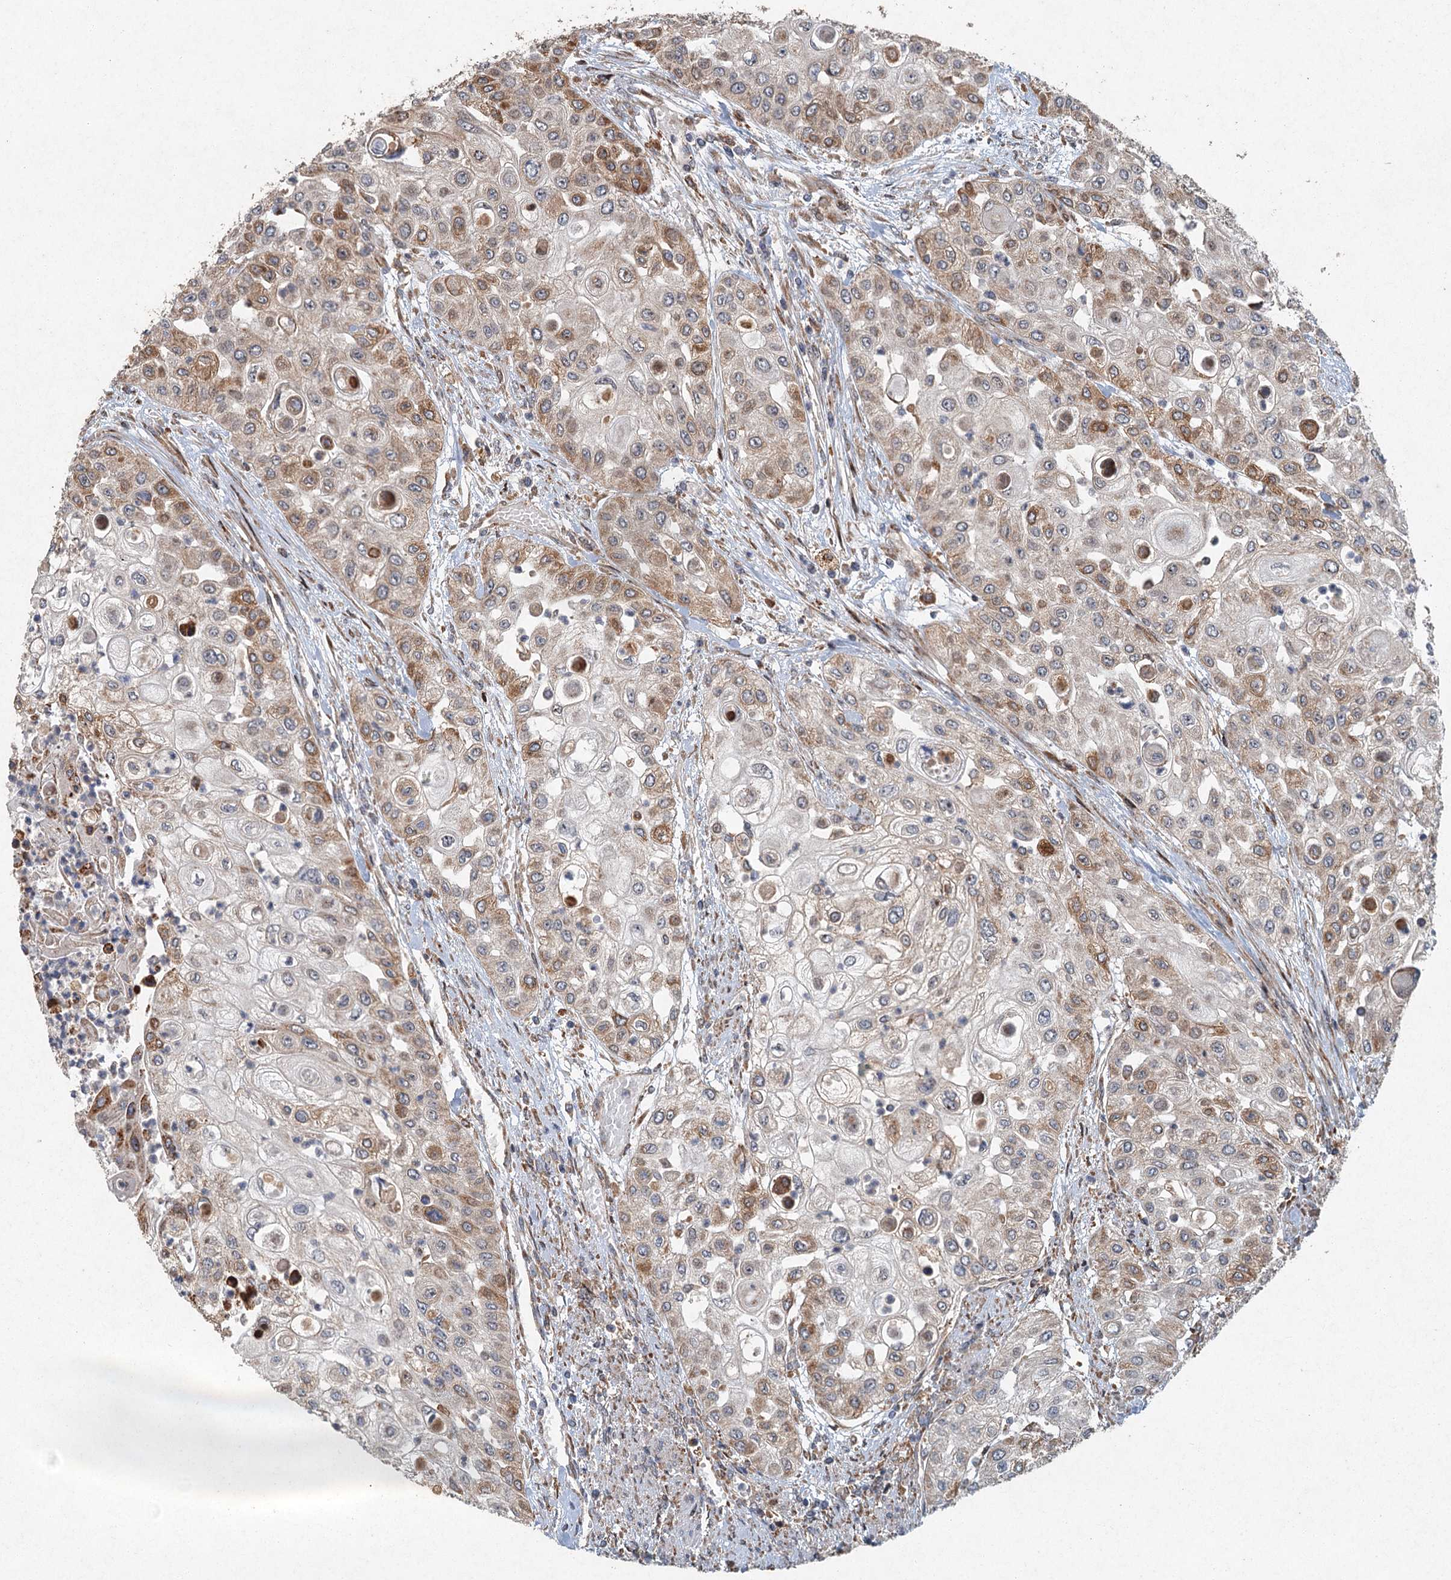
{"staining": {"intensity": "moderate", "quantity": "25%-75%", "location": "cytoplasmic/membranous"}, "tissue": "urothelial cancer", "cell_type": "Tumor cells", "image_type": "cancer", "snomed": [{"axis": "morphology", "description": "Urothelial carcinoma, High grade"}, {"axis": "topography", "description": "Urinary bladder"}], "caption": "Urothelial cancer stained with IHC demonstrates moderate cytoplasmic/membranous staining in approximately 25%-75% of tumor cells.", "gene": "SRPX2", "patient": {"sex": "female", "age": 79}}